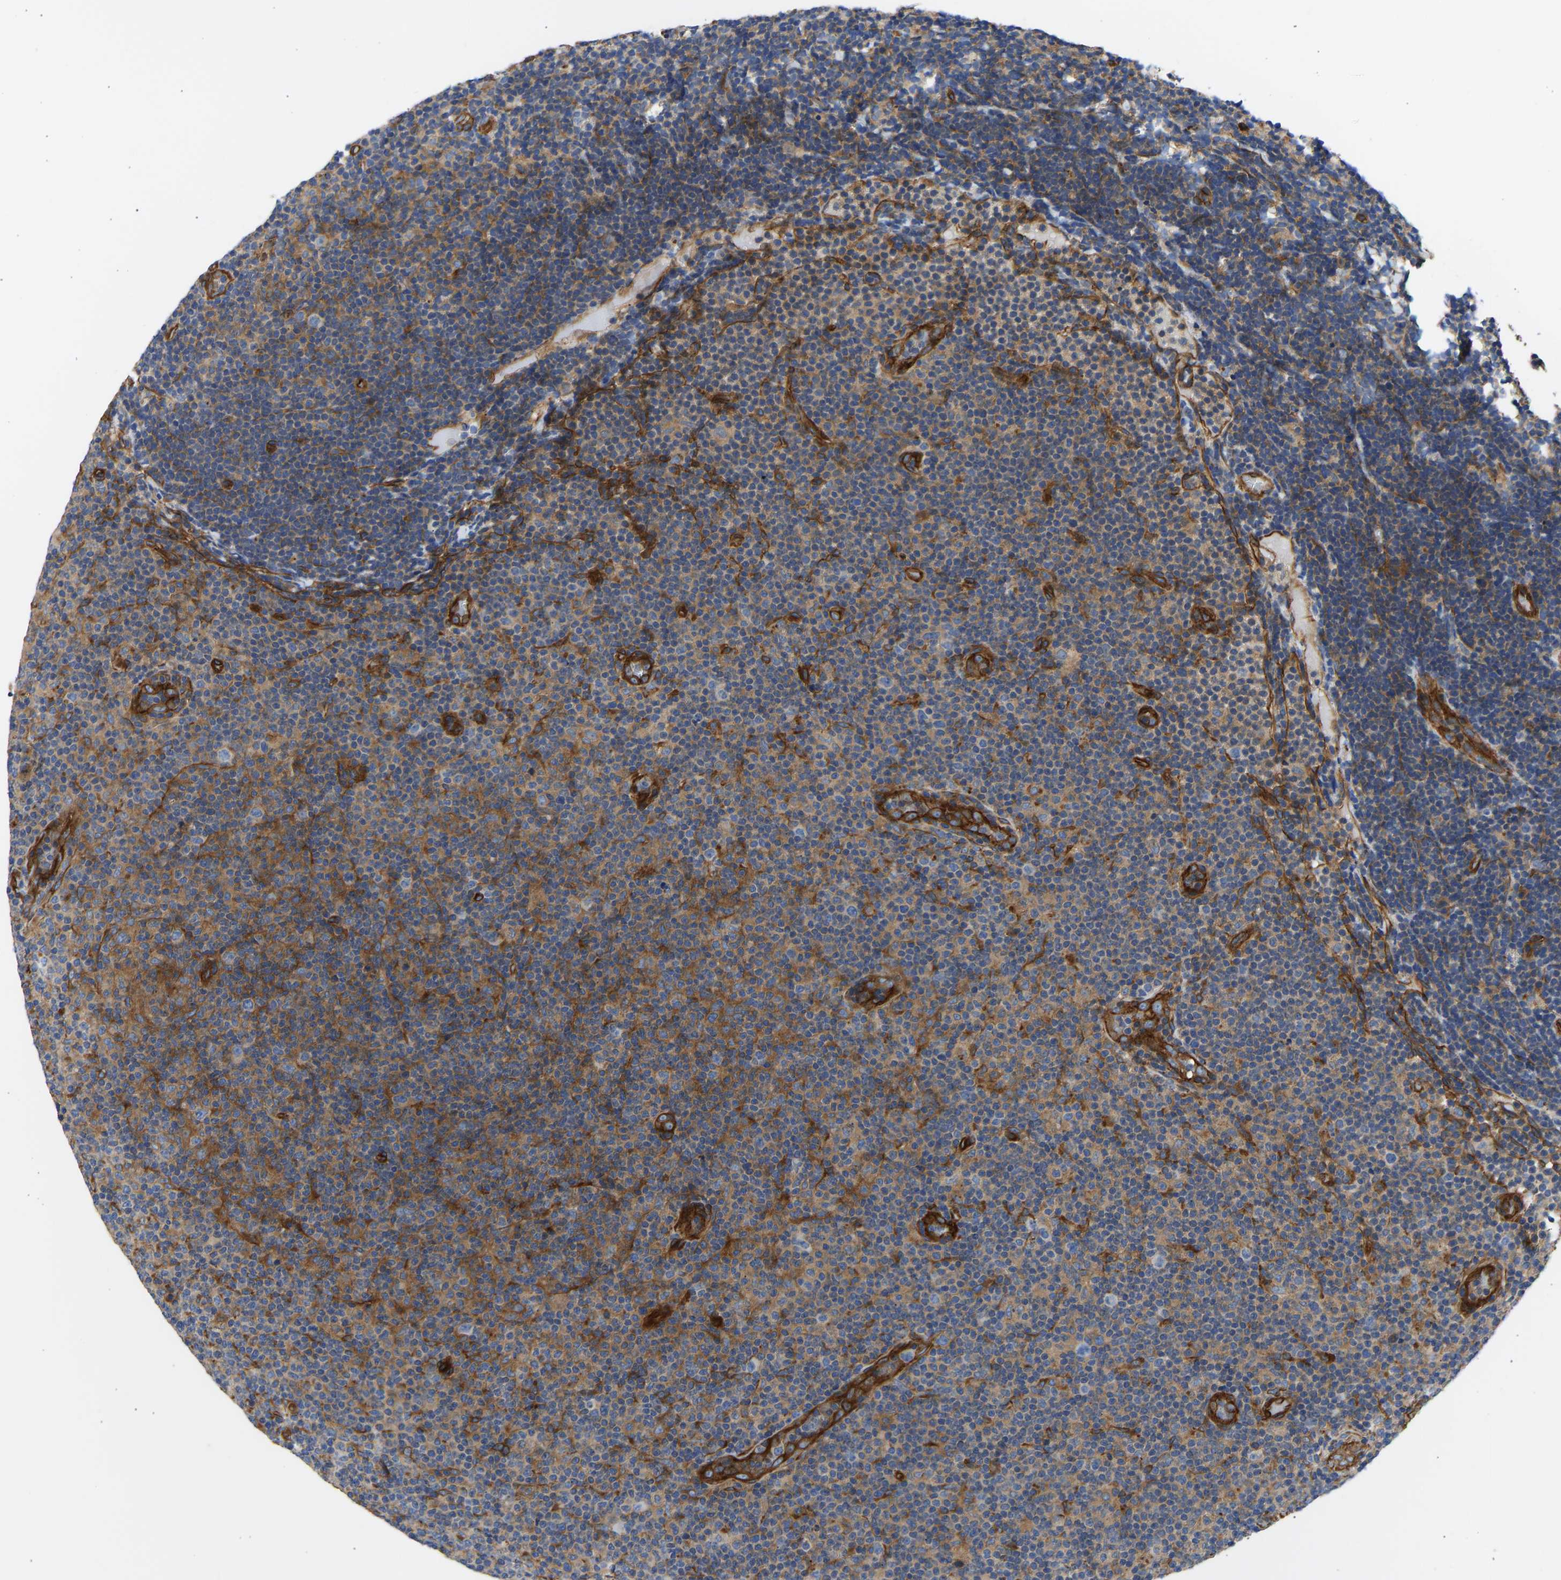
{"staining": {"intensity": "moderate", "quantity": "25%-75%", "location": "cytoplasmic/membranous"}, "tissue": "lymphoma", "cell_type": "Tumor cells", "image_type": "cancer", "snomed": [{"axis": "morphology", "description": "Malignant lymphoma, non-Hodgkin's type, Low grade"}, {"axis": "topography", "description": "Lymph node"}], "caption": "Protein expression analysis of malignant lymphoma, non-Hodgkin's type (low-grade) demonstrates moderate cytoplasmic/membranous expression in about 25%-75% of tumor cells. The staining is performed using DAB brown chromogen to label protein expression. The nuclei are counter-stained blue using hematoxylin.", "gene": "MYO1C", "patient": {"sex": "male", "age": 83}}